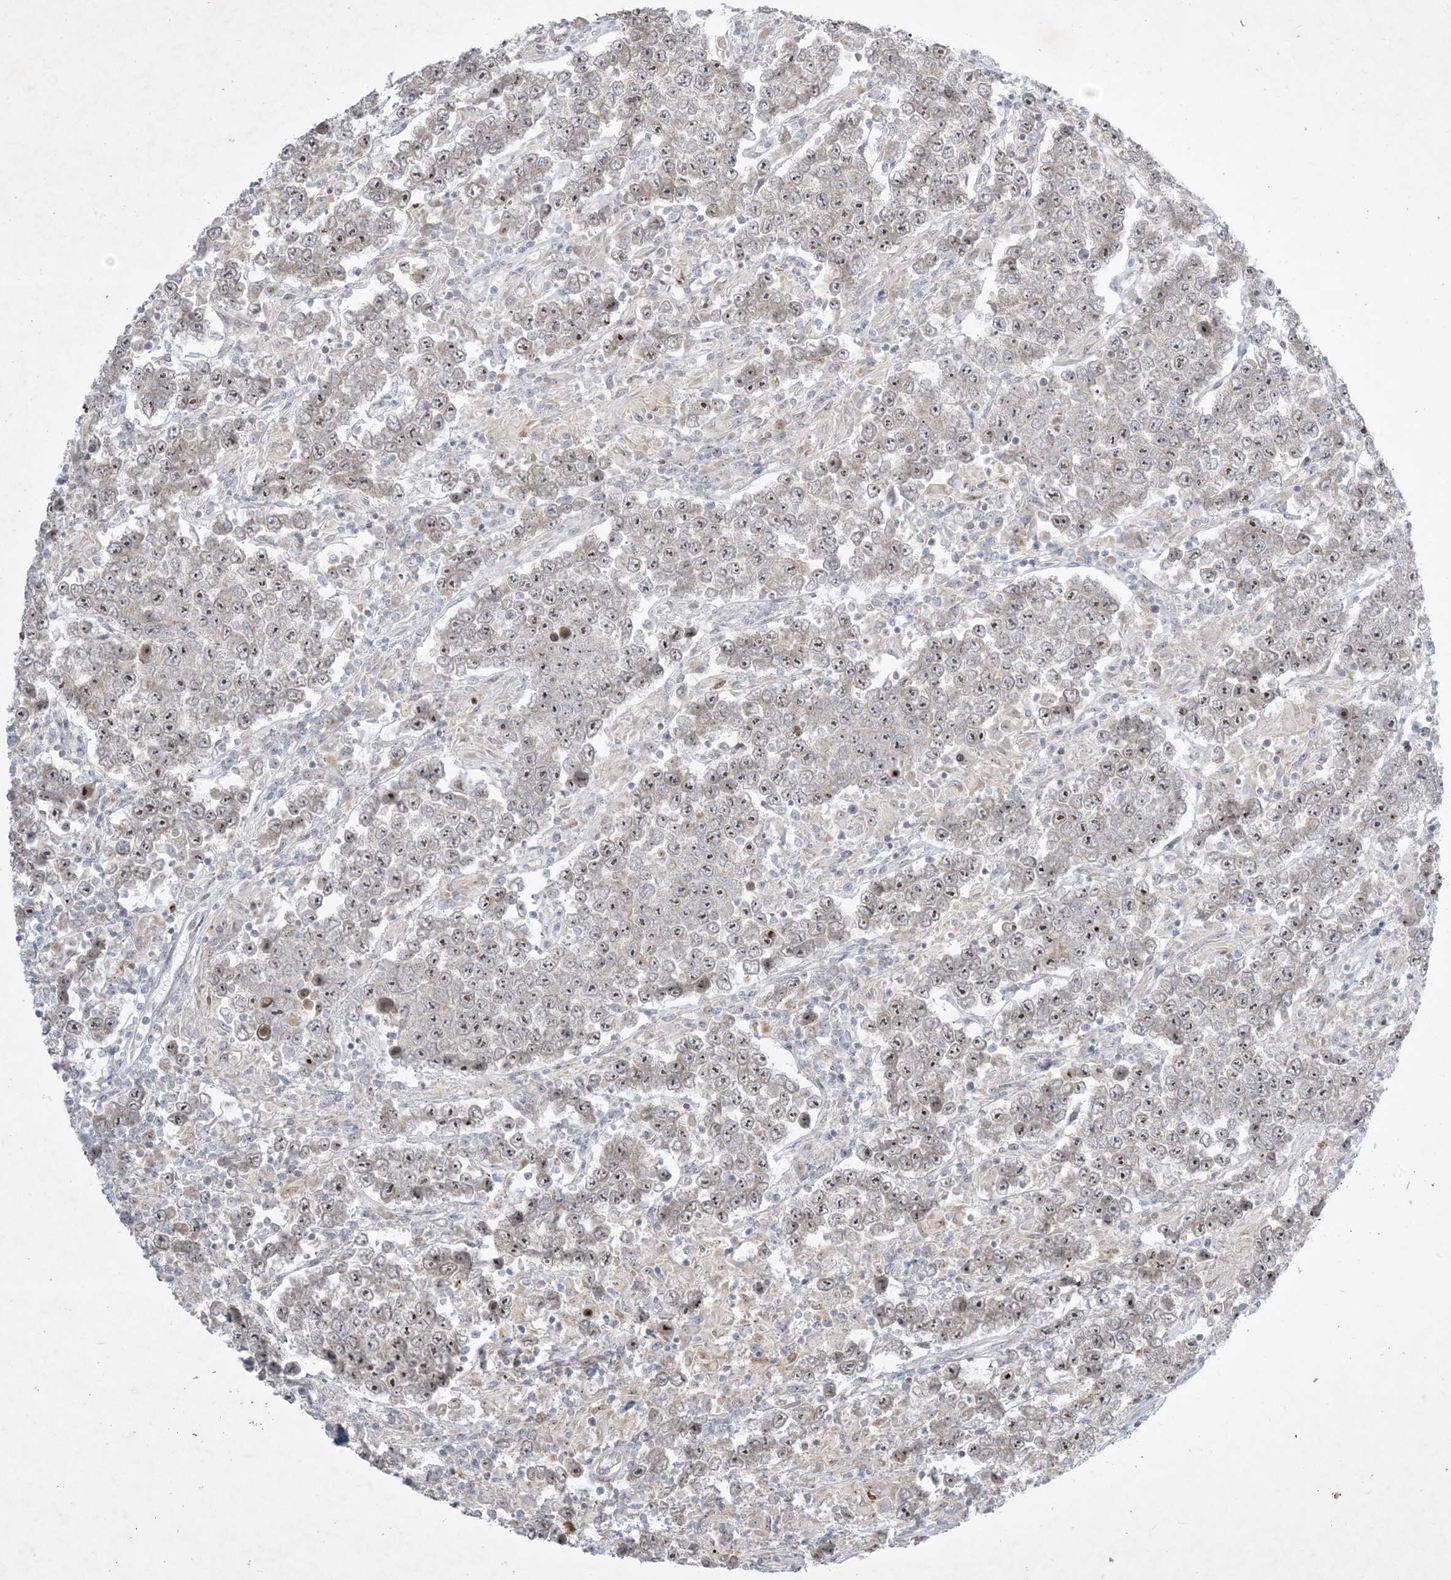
{"staining": {"intensity": "moderate", "quantity": "25%-75%", "location": "nuclear"}, "tissue": "testis cancer", "cell_type": "Tumor cells", "image_type": "cancer", "snomed": [{"axis": "morphology", "description": "Normal tissue, NOS"}, {"axis": "morphology", "description": "Urothelial carcinoma, High grade"}, {"axis": "morphology", "description": "Seminoma, NOS"}, {"axis": "morphology", "description": "Carcinoma, Embryonal, NOS"}, {"axis": "topography", "description": "Urinary bladder"}, {"axis": "topography", "description": "Testis"}], "caption": "A brown stain highlights moderate nuclear staining of a protein in human urothelial carcinoma (high-grade) (testis) tumor cells. The protein is stained brown, and the nuclei are stained in blue (DAB (3,3'-diaminobenzidine) IHC with brightfield microscopy, high magnification).", "gene": "SOGA3", "patient": {"sex": "male", "age": 41}}